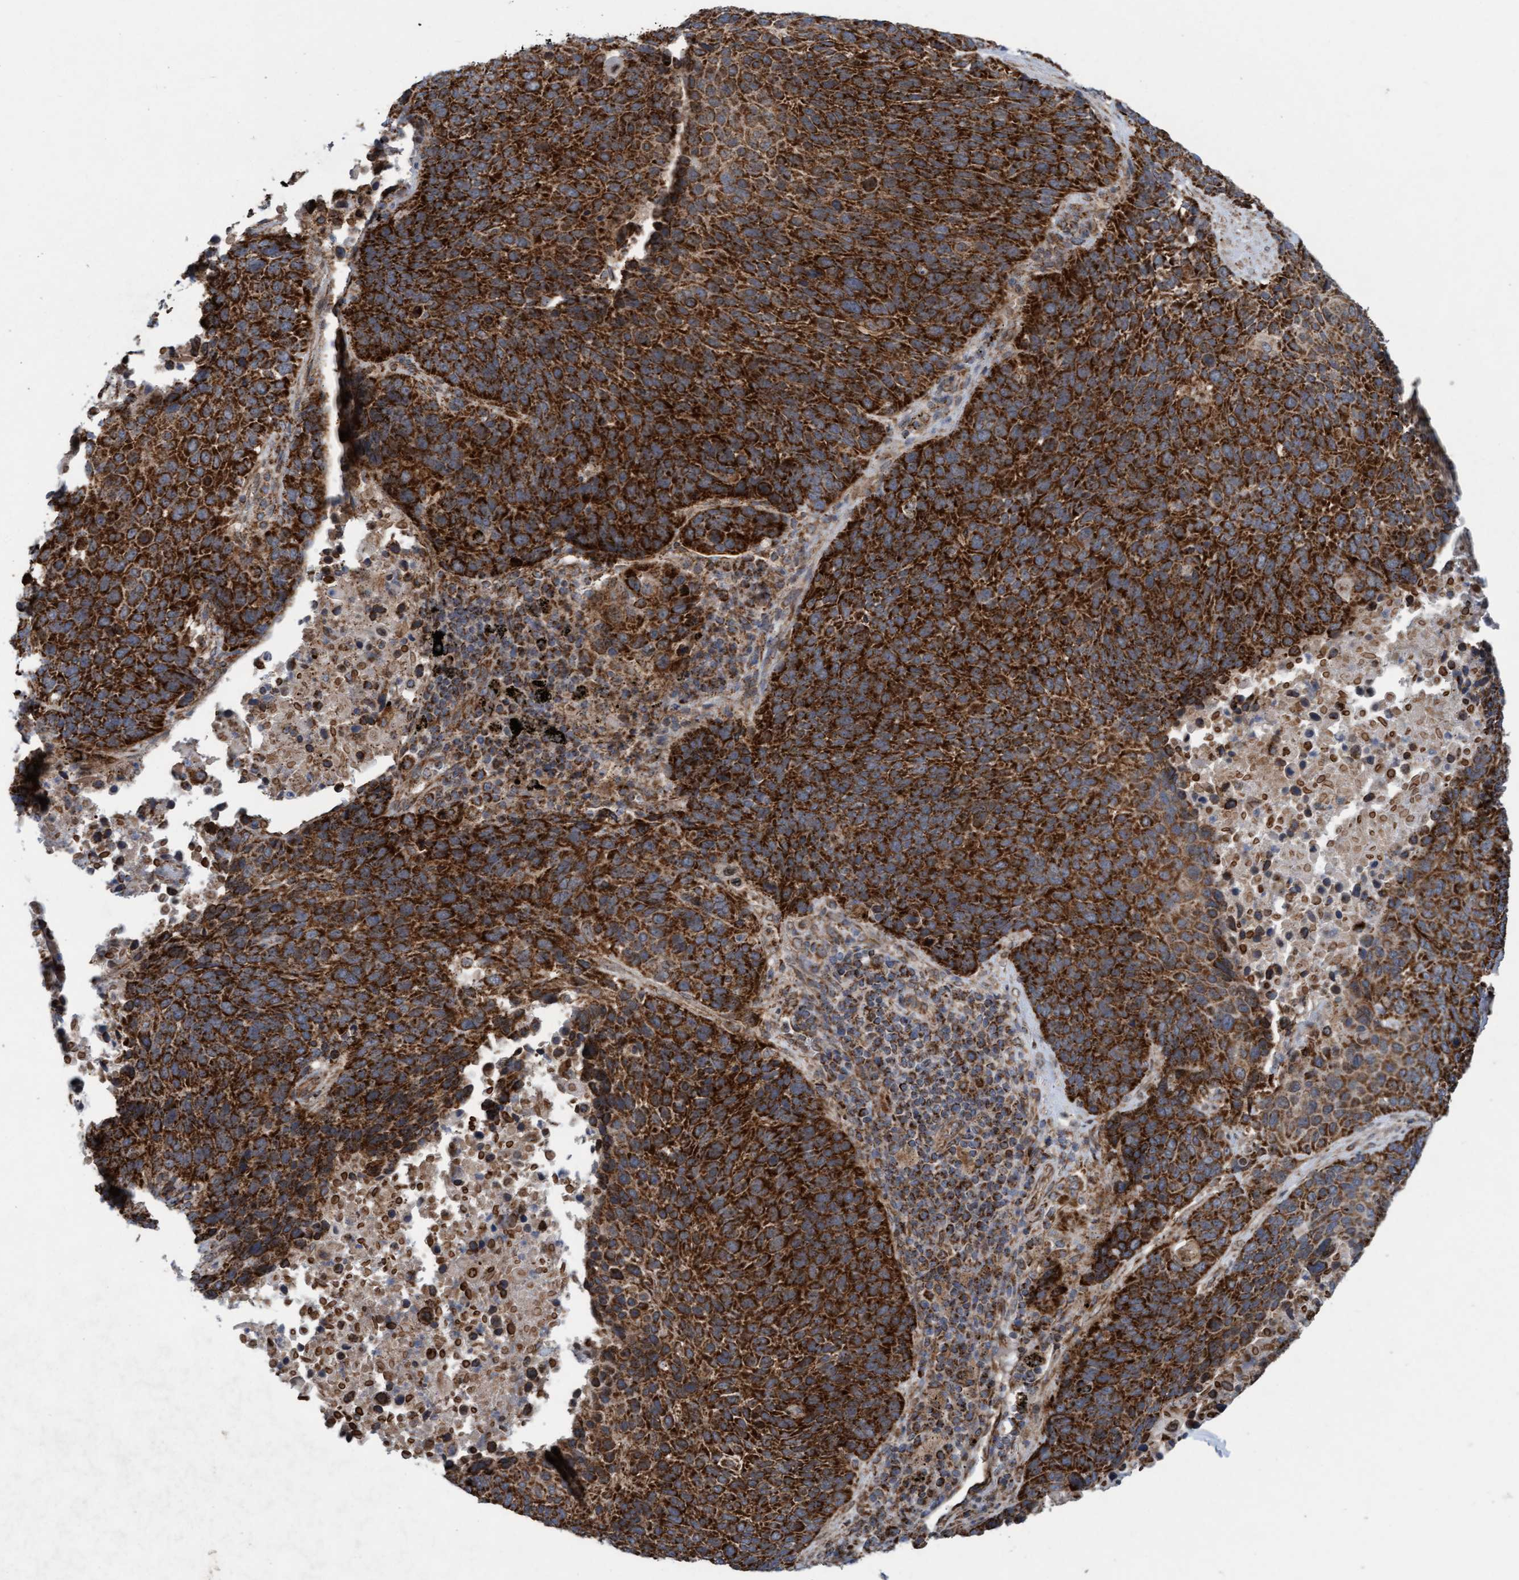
{"staining": {"intensity": "strong", "quantity": ">75%", "location": "cytoplasmic/membranous"}, "tissue": "lung cancer", "cell_type": "Tumor cells", "image_type": "cancer", "snomed": [{"axis": "morphology", "description": "Squamous cell carcinoma, NOS"}, {"axis": "topography", "description": "Lung"}], "caption": "High-power microscopy captured an immunohistochemistry (IHC) histopathology image of lung squamous cell carcinoma, revealing strong cytoplasmic/membranous staining in about >75% of tumor cells.", "gene": "MRPS23", "patient": {"sex": "male", "age": 66}}